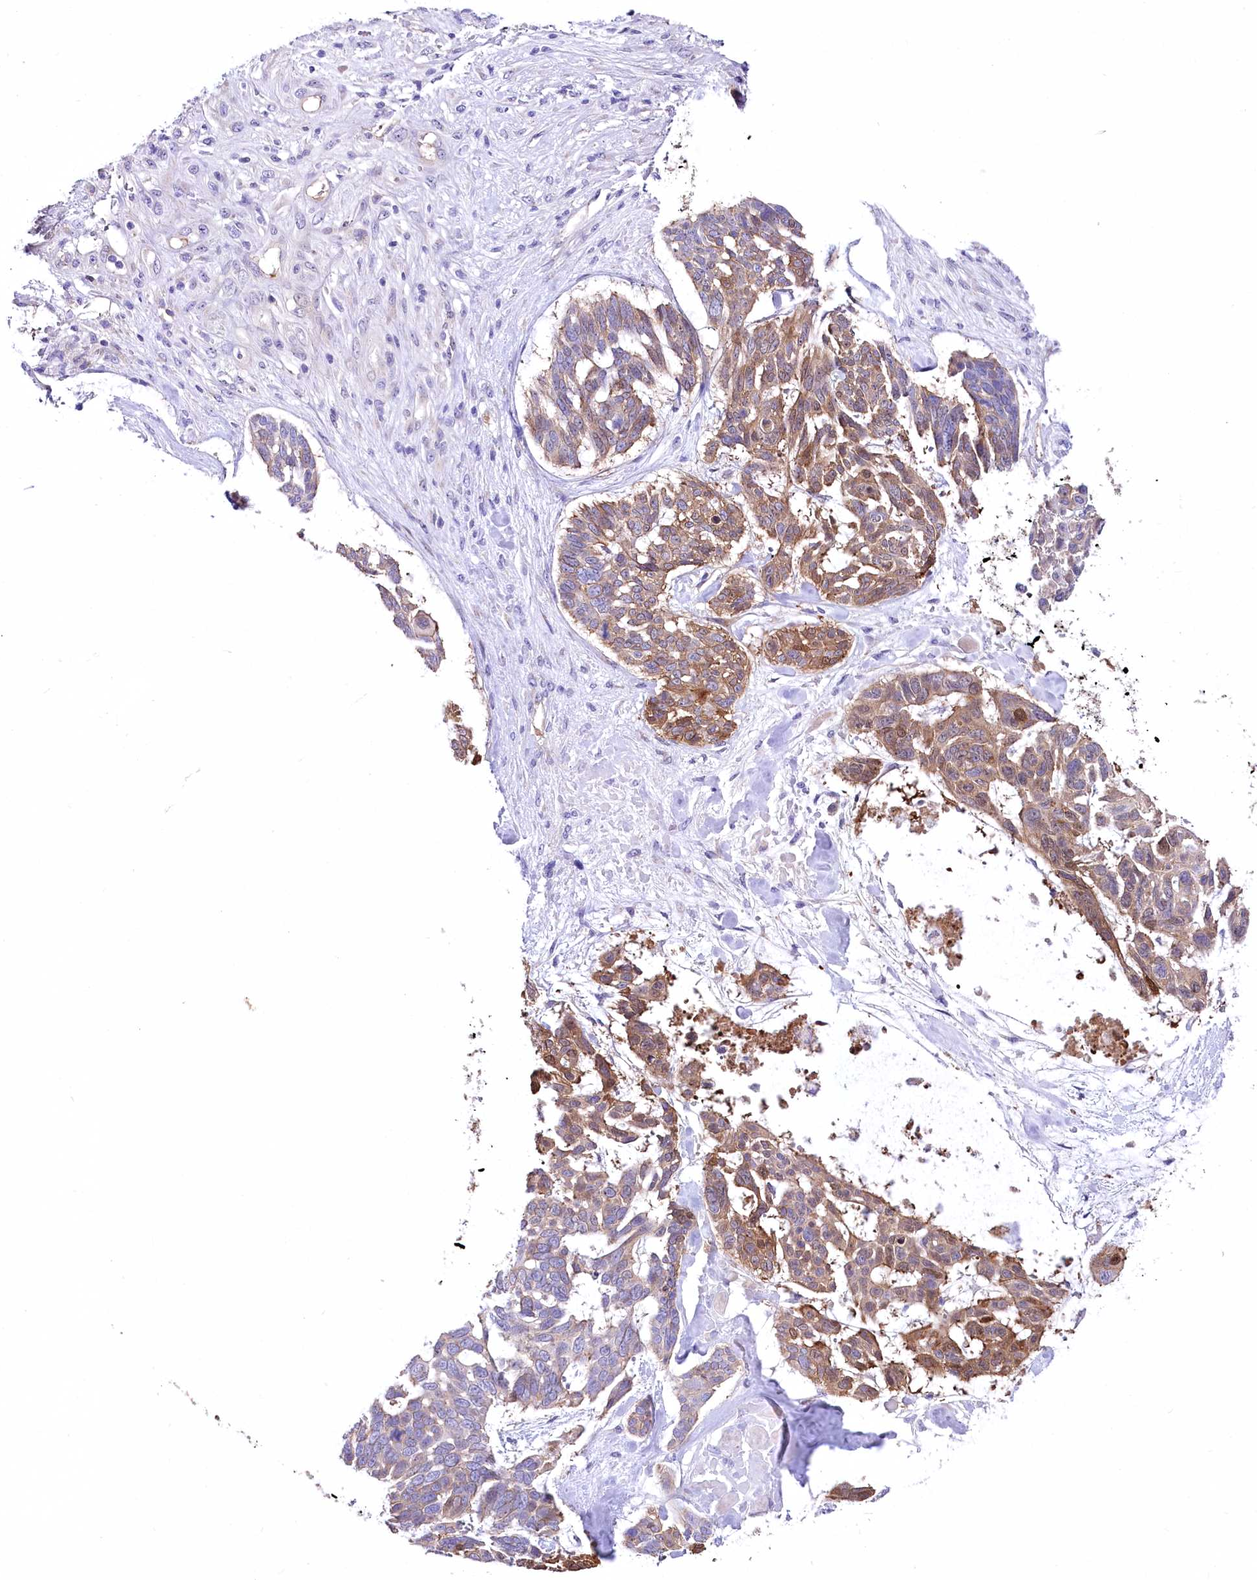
{"staining": {"intensity": "moderate", "quantity": "25%-75%", "location": "cytoplasmic/membranous"}, "tissue": "skin cancer", "cell_type": "Tumor cells", "image_type": "cancer", "snomed": [{"axis": "morphology", "description": "Basal cell carcinoma"}, {"axis": "topography", "description": "Skin"}], "caption": "Skin cancer (basal cell carcinoma) tissue reveals moderate cytoplasmic/membranous positivity in about 25%-75% of tumor cells, visualized by immunohistochemistry.", "gene": "CEP164", "patient": {"sex": "male", "age": 88}}